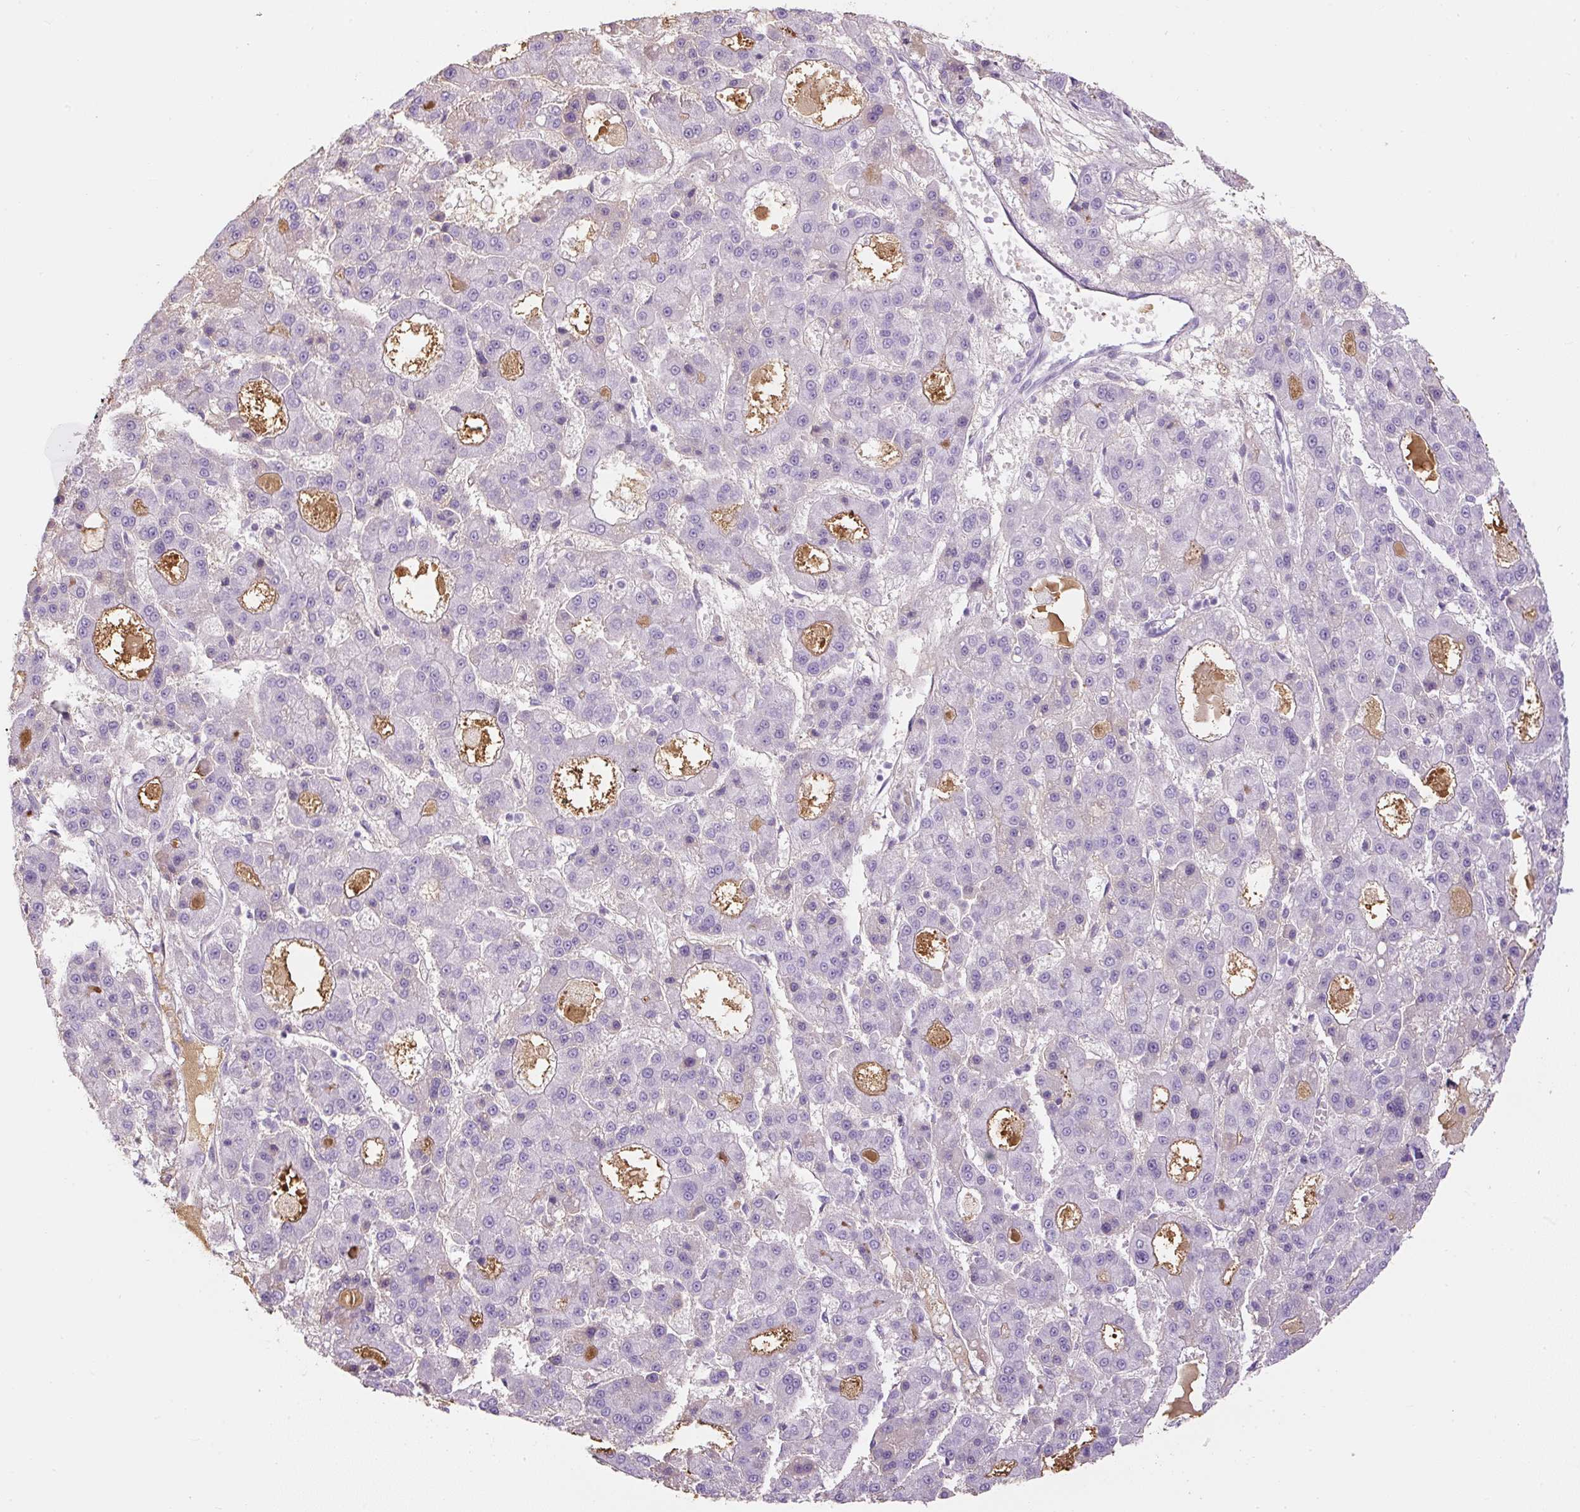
{"staining": {"intensity": "negative", "quantity": "none", "location": "none"}, "tissue": "liver cancer", "cell_type": "Tumor cells", "image_type": "cancer", "snomed": [{"axis": "morphology", "description": "Carcinoma, Hepatocellular, NOS"}, {"axis": "topography", "description": "Liver"}], "caption": "Immunohistochemistry (IHC) photomicrograph of human hepatocellular carcinoma (liver) stained for a protein (brown), which demonstrates no staining in tumor cells.", "gene": "APOA1", "patient": {"sex": "male", "age": 70}}